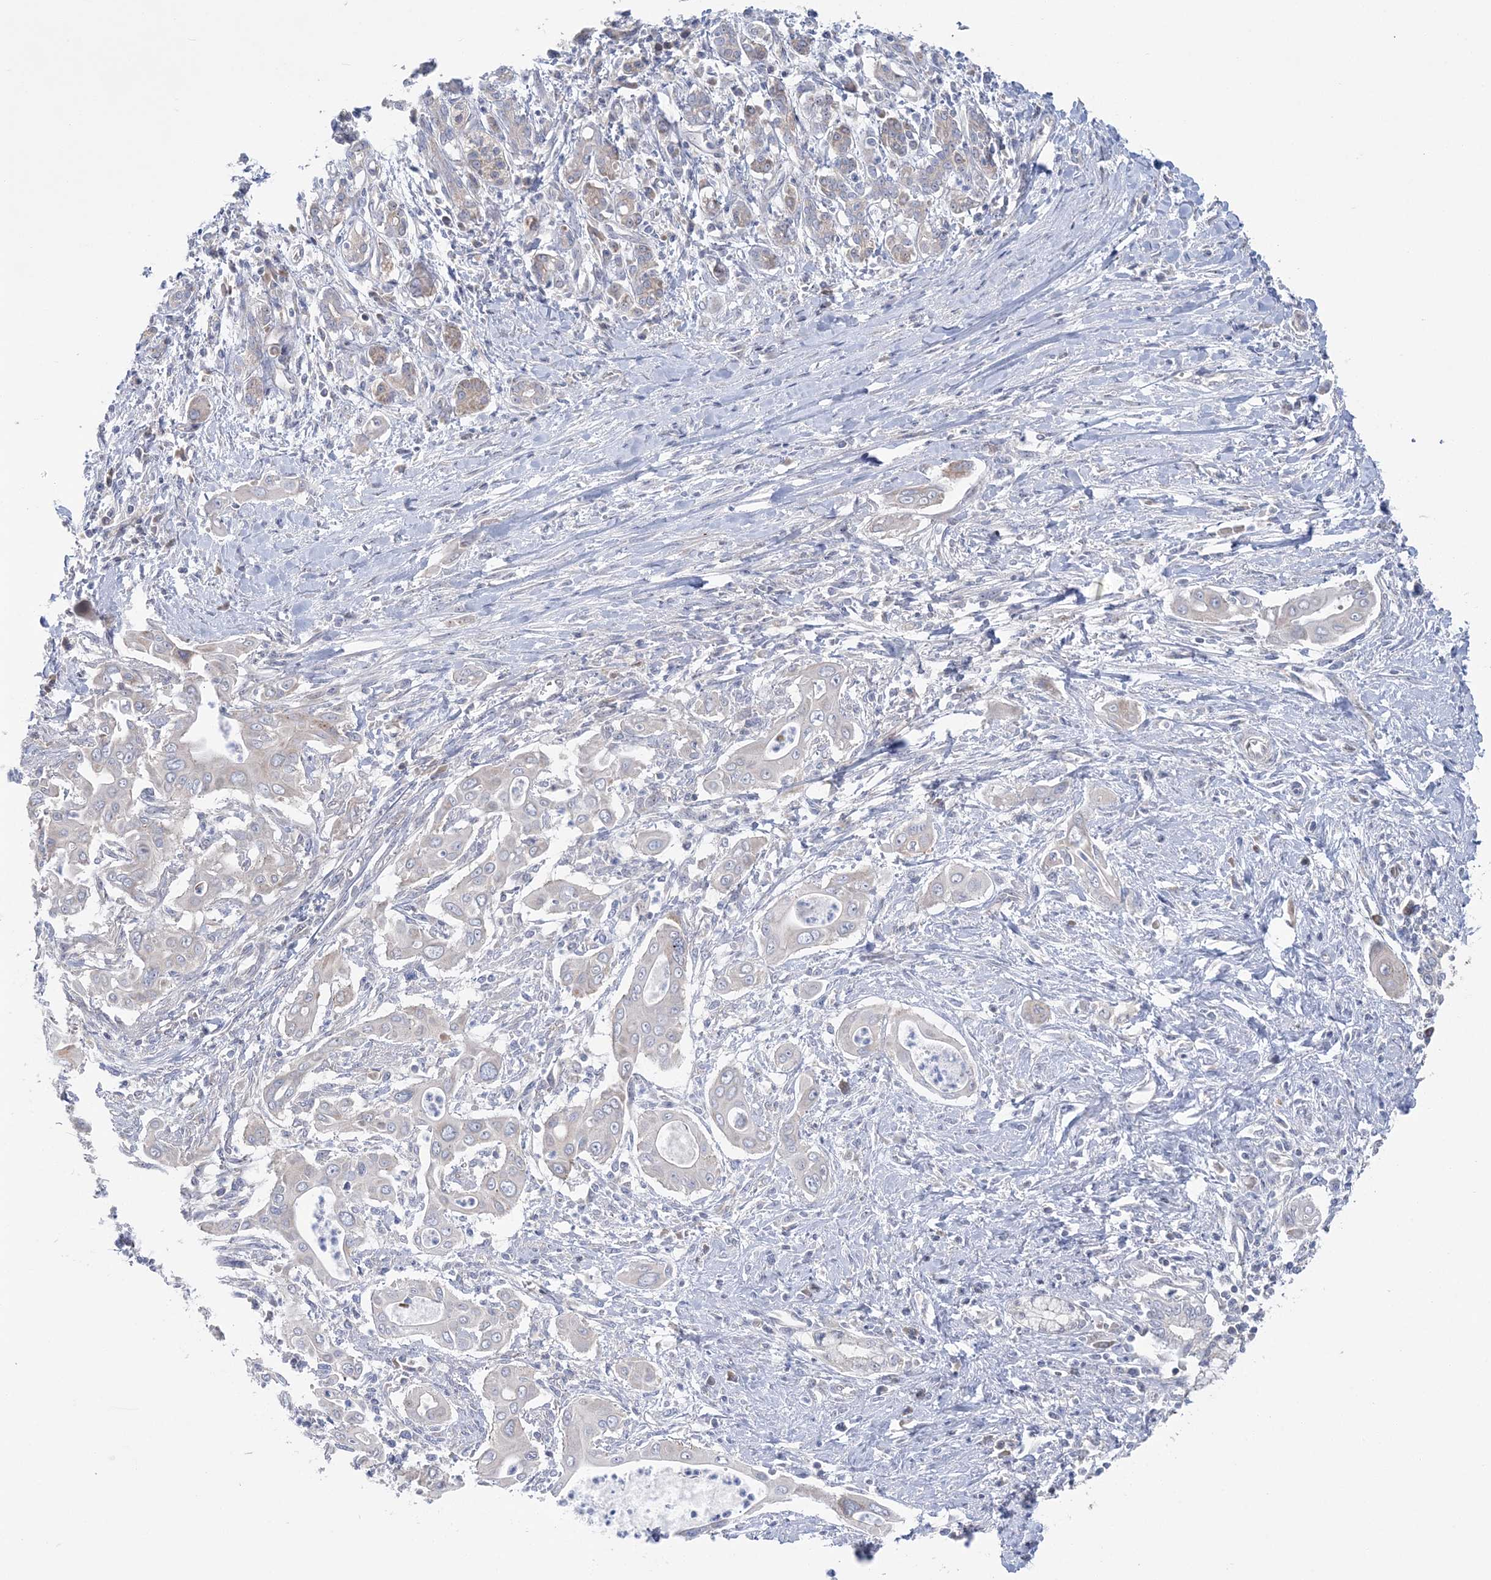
{"staining": {"intensity": "negative", "quantity": "none", "location": "none"}, "tissue": "pancreatic cancer", "cell_type": "Tumor cells", "image_type": "cancer", "snomed": [{"axis": "morphology", "description": "Adenocarcinoma, NOS"}, {"axis": "topography", "description": "Pancreas"}], "caption": "DAB immunohistochemical staining of pancreatic cancer (adenocarcinoma) exhibits no significant staining in tumor cells.", "gene": "MMADHC", "patient": {"sex": "male", "age": 58}}